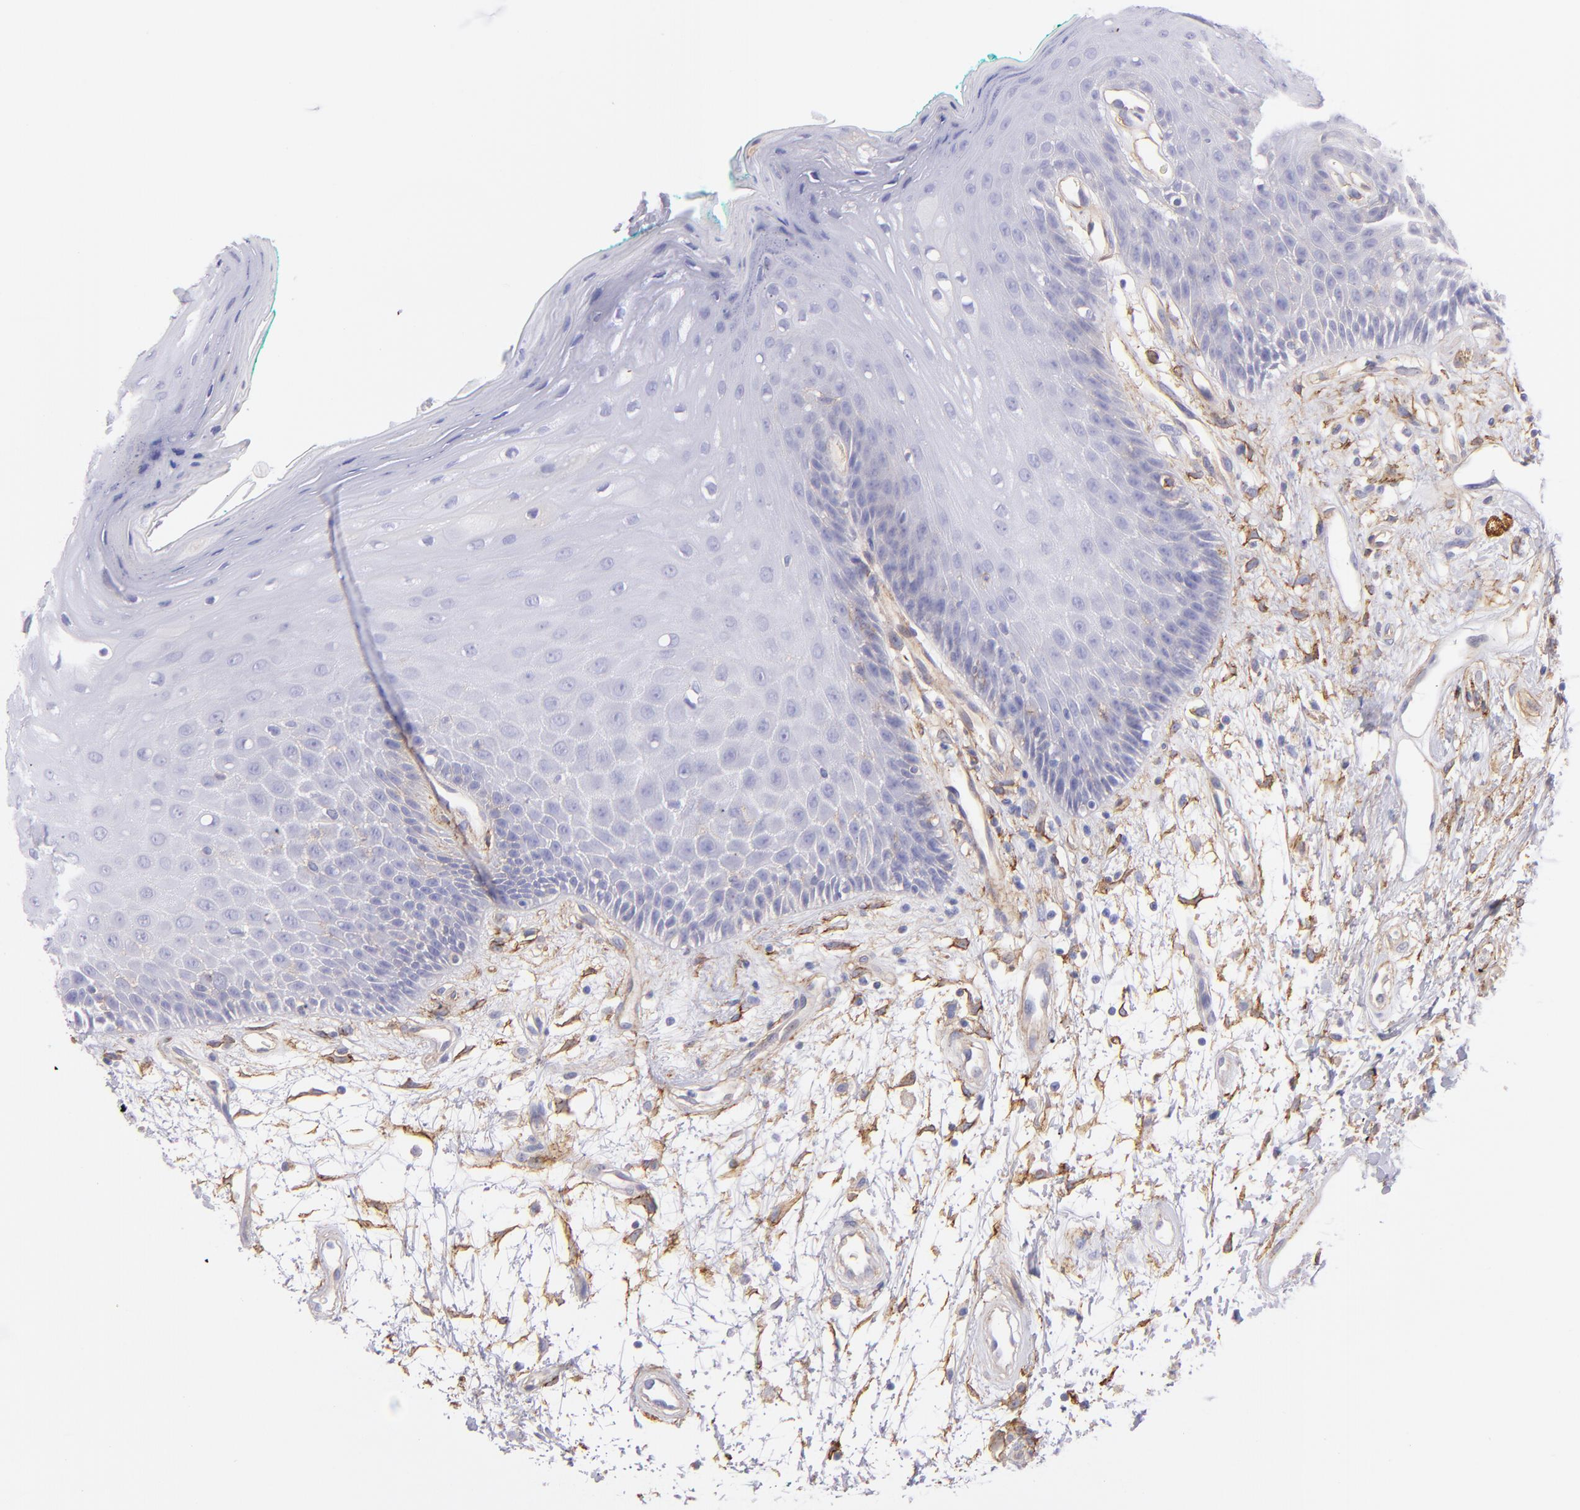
{"staining": {"intensity": "negative", "quantity": "none", "location": "none"}, "tissue": "oral mucosa", "cell_type": "Squamous epithelial cells", "image_type": "normal", "snomed": [{"axis": "morphology", "description": "Normal tissue, NOS"}, {"axis": "morphology", "description": "Squamous cell carcinoma, NOS"}, {"axis": "topography", "description": "Skeletal muscle"}, {"axis": "topography", "description": "Oral tissue"}, {"axis": "topography", "description": "Head-Neck"}], "caption": "IHC of unremarkable human oral mucosa displays no staining in squamous epithelial cells. (DAB (3,3'-diaminobenzidine) IHC with hematoxylin counter stain).", "gene": "CD81", "patient": {"sex": "female", "age": 84}}